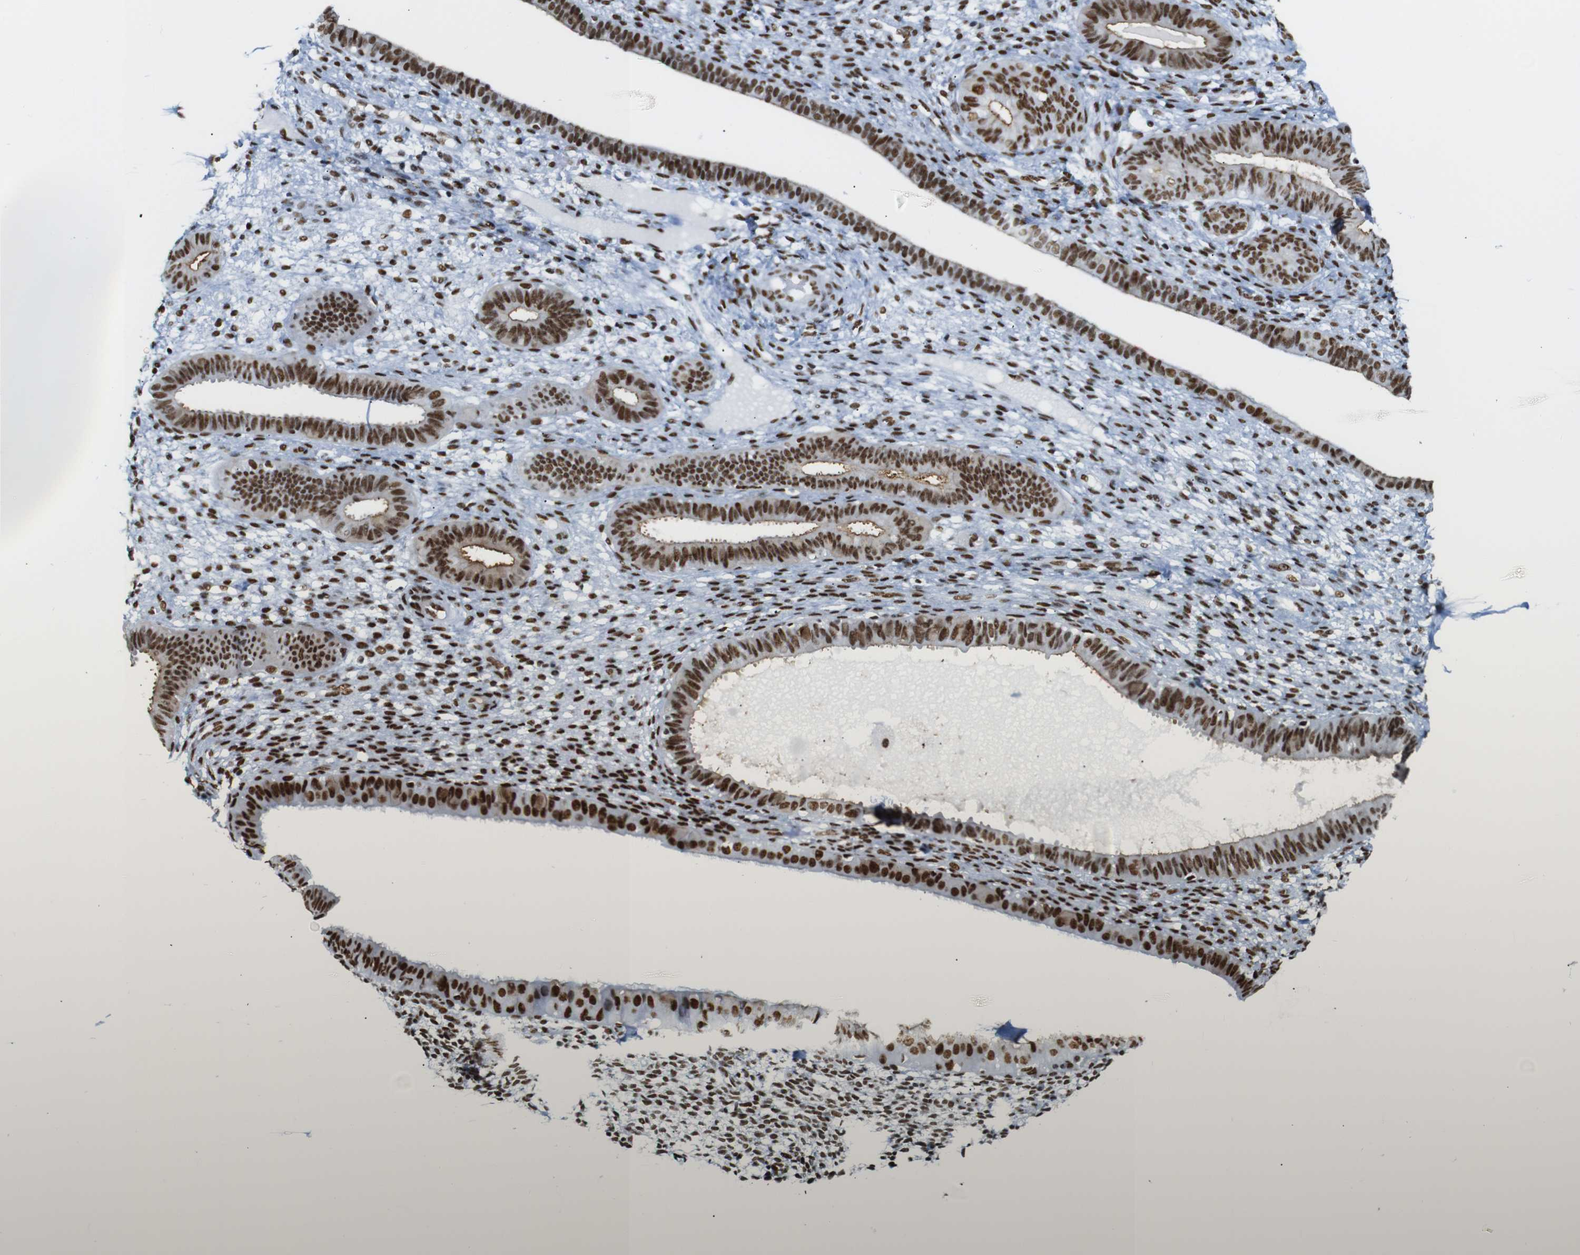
{"staining": {"intensity": "strong", "quantity": ">75%", "location": "nuclear"}, "tissue": "endometrium", "cell_type": "Cells in endometrial stroma", "image_type": "normal", "snomed": [{"axis": "morphology", "description": "Normal tissue, NOS"}, {"axis": "topography", "description": "Endometrium"}], "caption": "Immunohistochemical staining of benign endometrium displays strong nuclear protein positivity in about >75% of cells in endometrial stroma.", "gene": "TRA2B", "patient": {"sex": "female", "age": 61}}